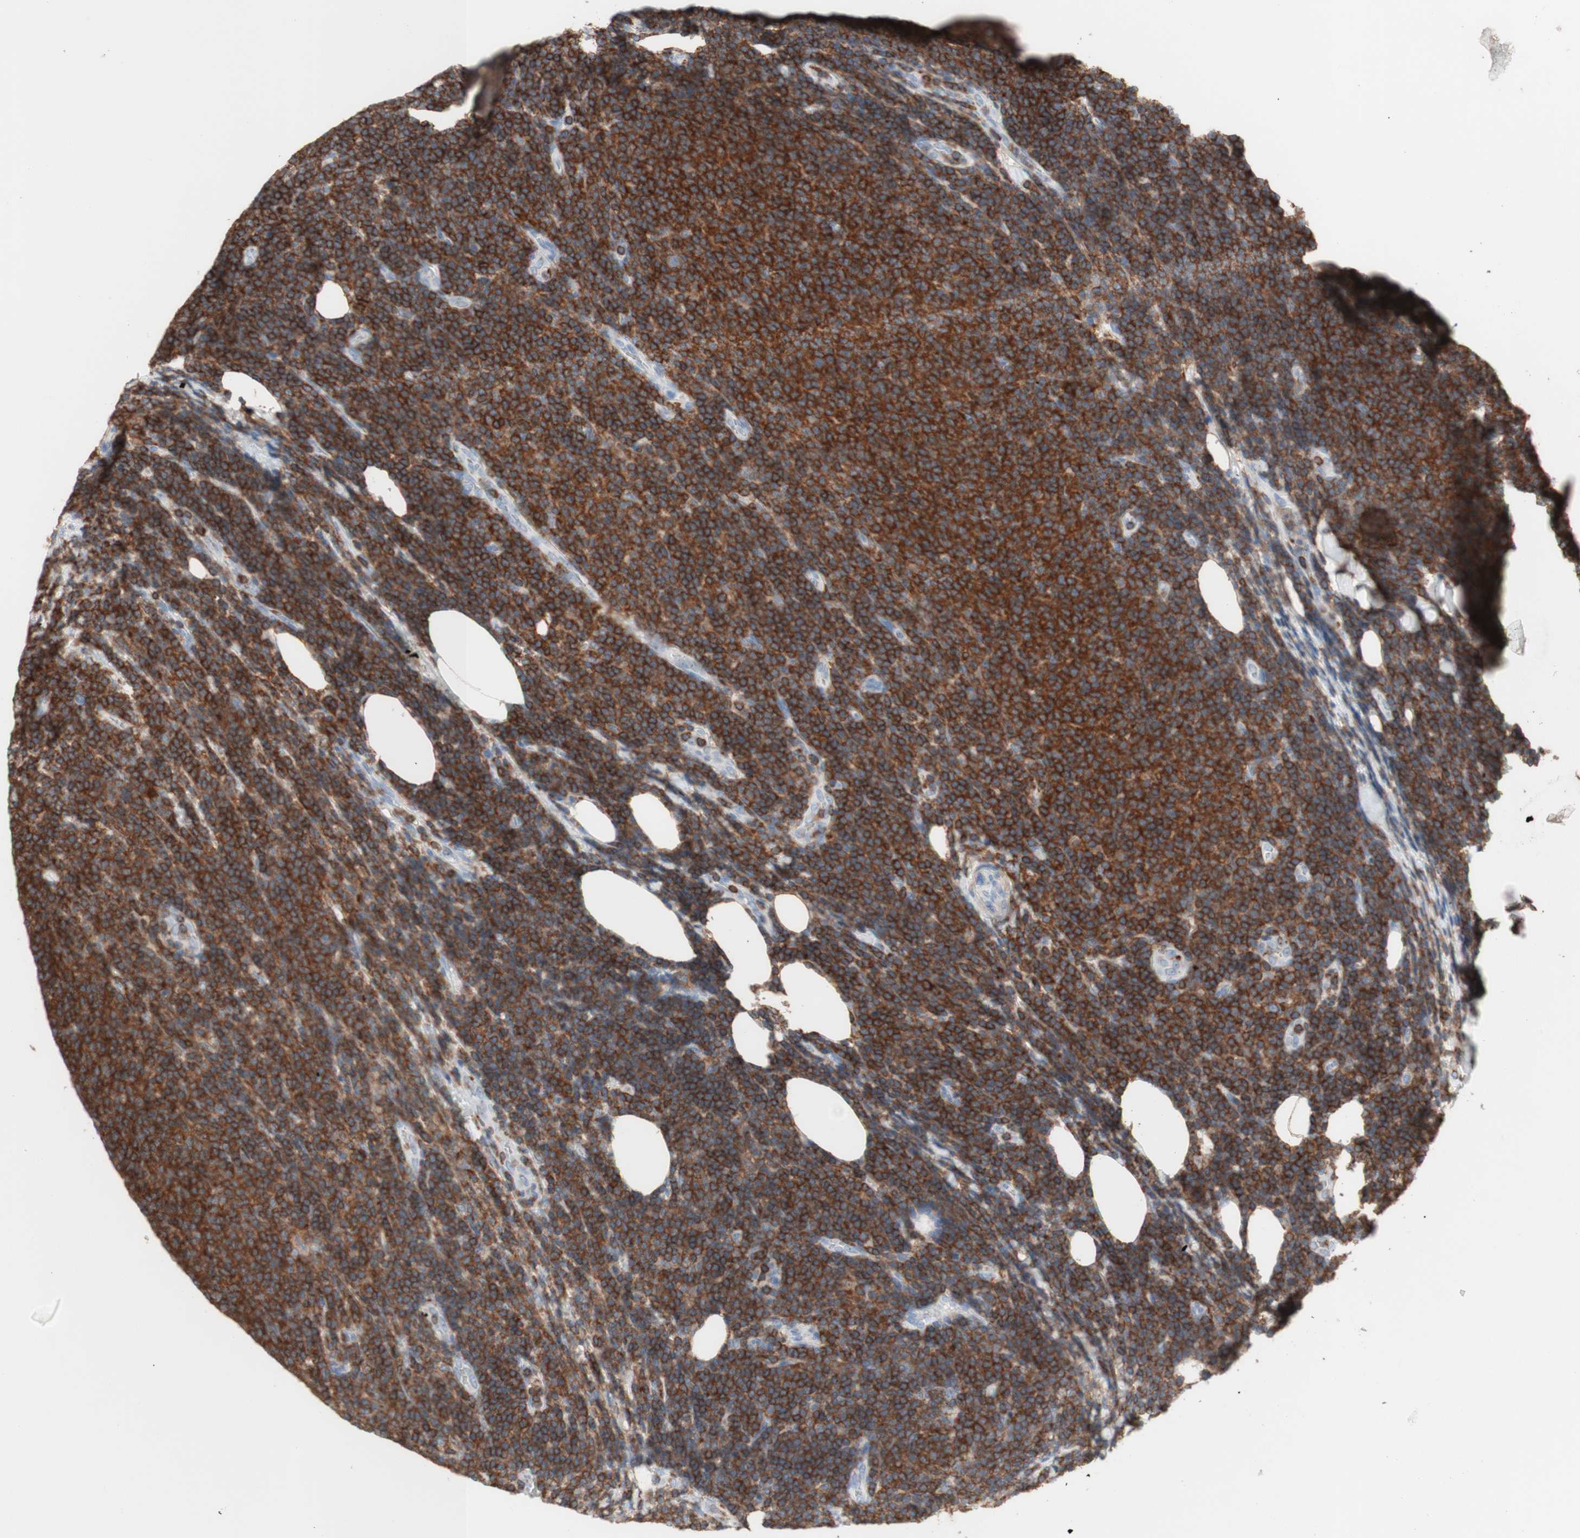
{"staining": {"intensity": "strong", "quantity": ">75%", "location": "cytoplasmic/membranous"}, "tissue": "lymphoma", "cell_type": "Tumor cells", "image_type": "cancer", "snomed": [{"axis": "morphology", "description": "Malignant lymphoma, non-Hodgkin's type, Low grade"}, {"axis": "topography", "description": "Lymph node"}], "caption": "A brown stain labels strong cytoplasmic/membranous positivity of a protein in lymphoma tumor cells. (Stains: DAB in brown, nuclei in blue, Microscopy: brightfield microscopy at high magnification).", "gene": "SPINK6", "patient": {"sex": "male", "age": 66}}